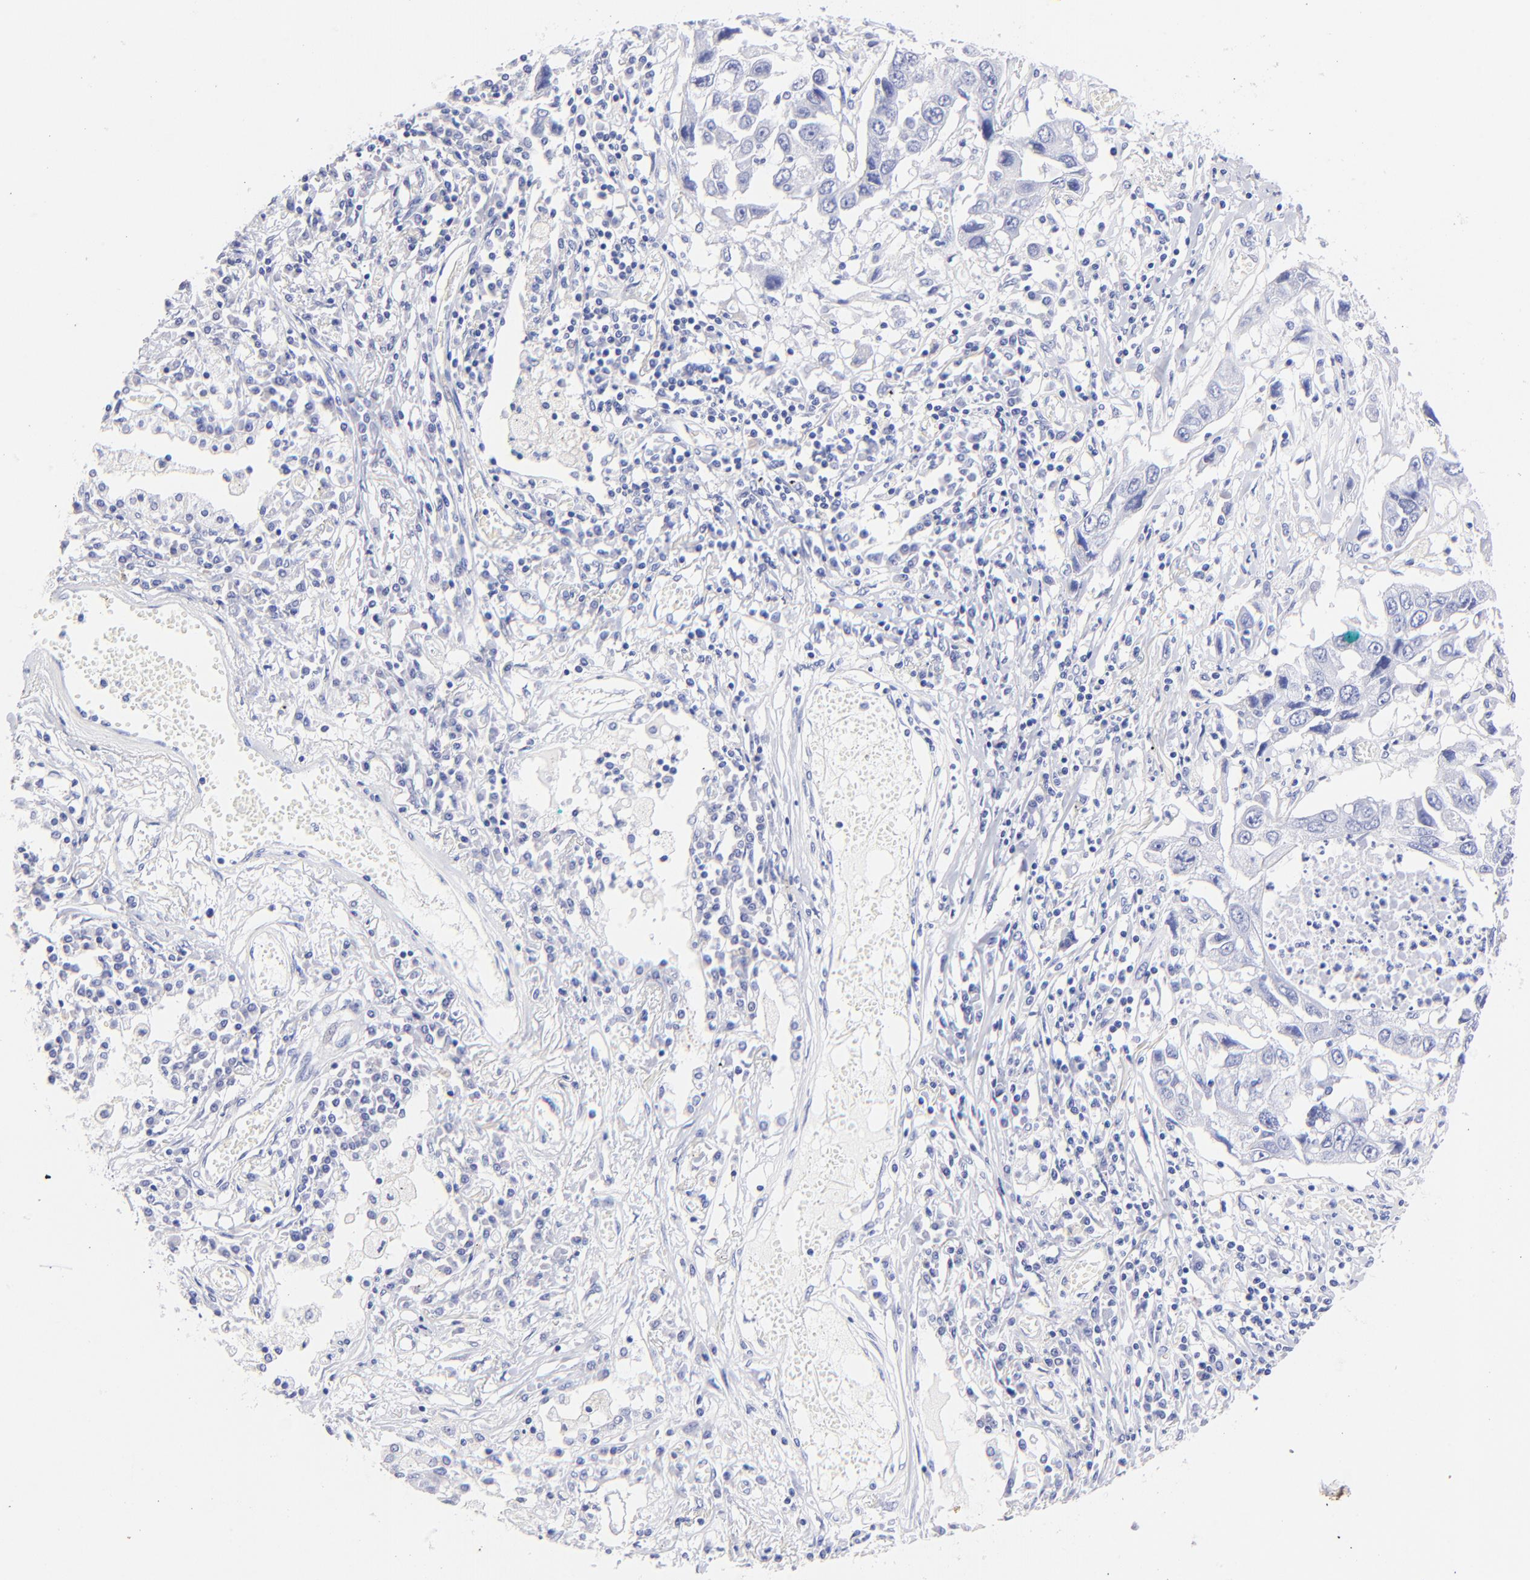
{"staining": {"intensity": "negative", "quantity": "none", "location": "none"}, "tissue": "lung cancer", "cell_type": "Tumor cells", "image_type": "cancer", "snomed": [{"axis": "morphology", "description": "Squamous cell carcinoma, NOS"}, {"axis": "topography", "description": "Lung"}], "caption": "A micrograph of lung cancer stained for a protein demonstrates no brown staining in tumor cells. (DAB IHC, high magnification).", "gene": "HORMAD2", "patient": {"sex": "male", "age": 71}}